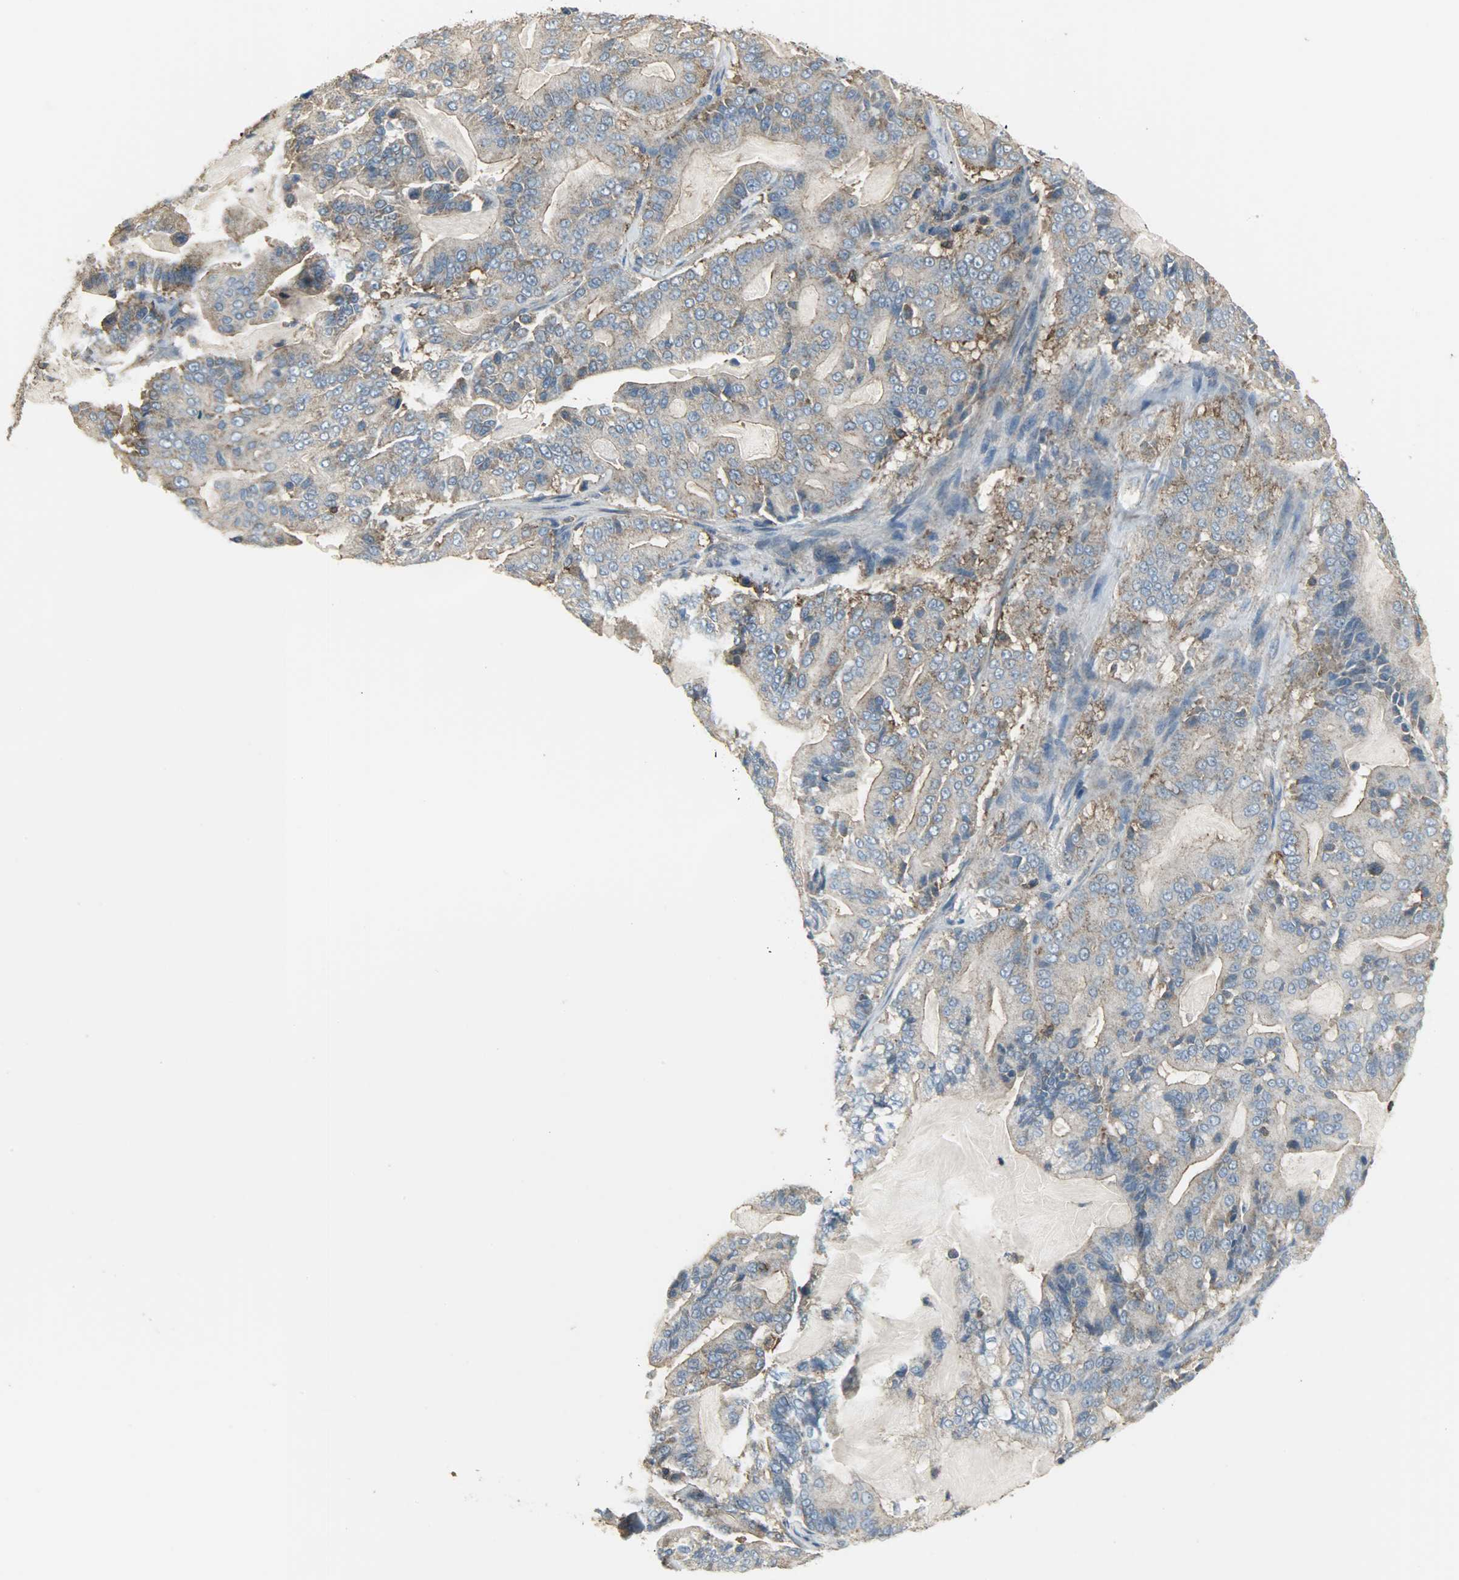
{"staining": {"intensity": "moderate", "quantity": ">75%", "location": "cytoplasmic/membranous"}, "tissue": "pancreatic cancer", "cell_type": "Tumor cells", "image_type": "cancer", "snomed": [{"axis": "morphology", "description": "Adenocarcinoma, NOS"}, {"axis": "topography", "description": "Pancreas"}], "caption": "A micrograph of human pancreatic cancer stained for a protein demonstrates moderate cytoplasmic/membranous brown staining in tumor cells. Immunohistochemistry (ihc) stains the protein of interest in brown and the nuclei are stained blue.", "gene": "DNAJA4", "patient": {"sex": "male", "age": 63}}